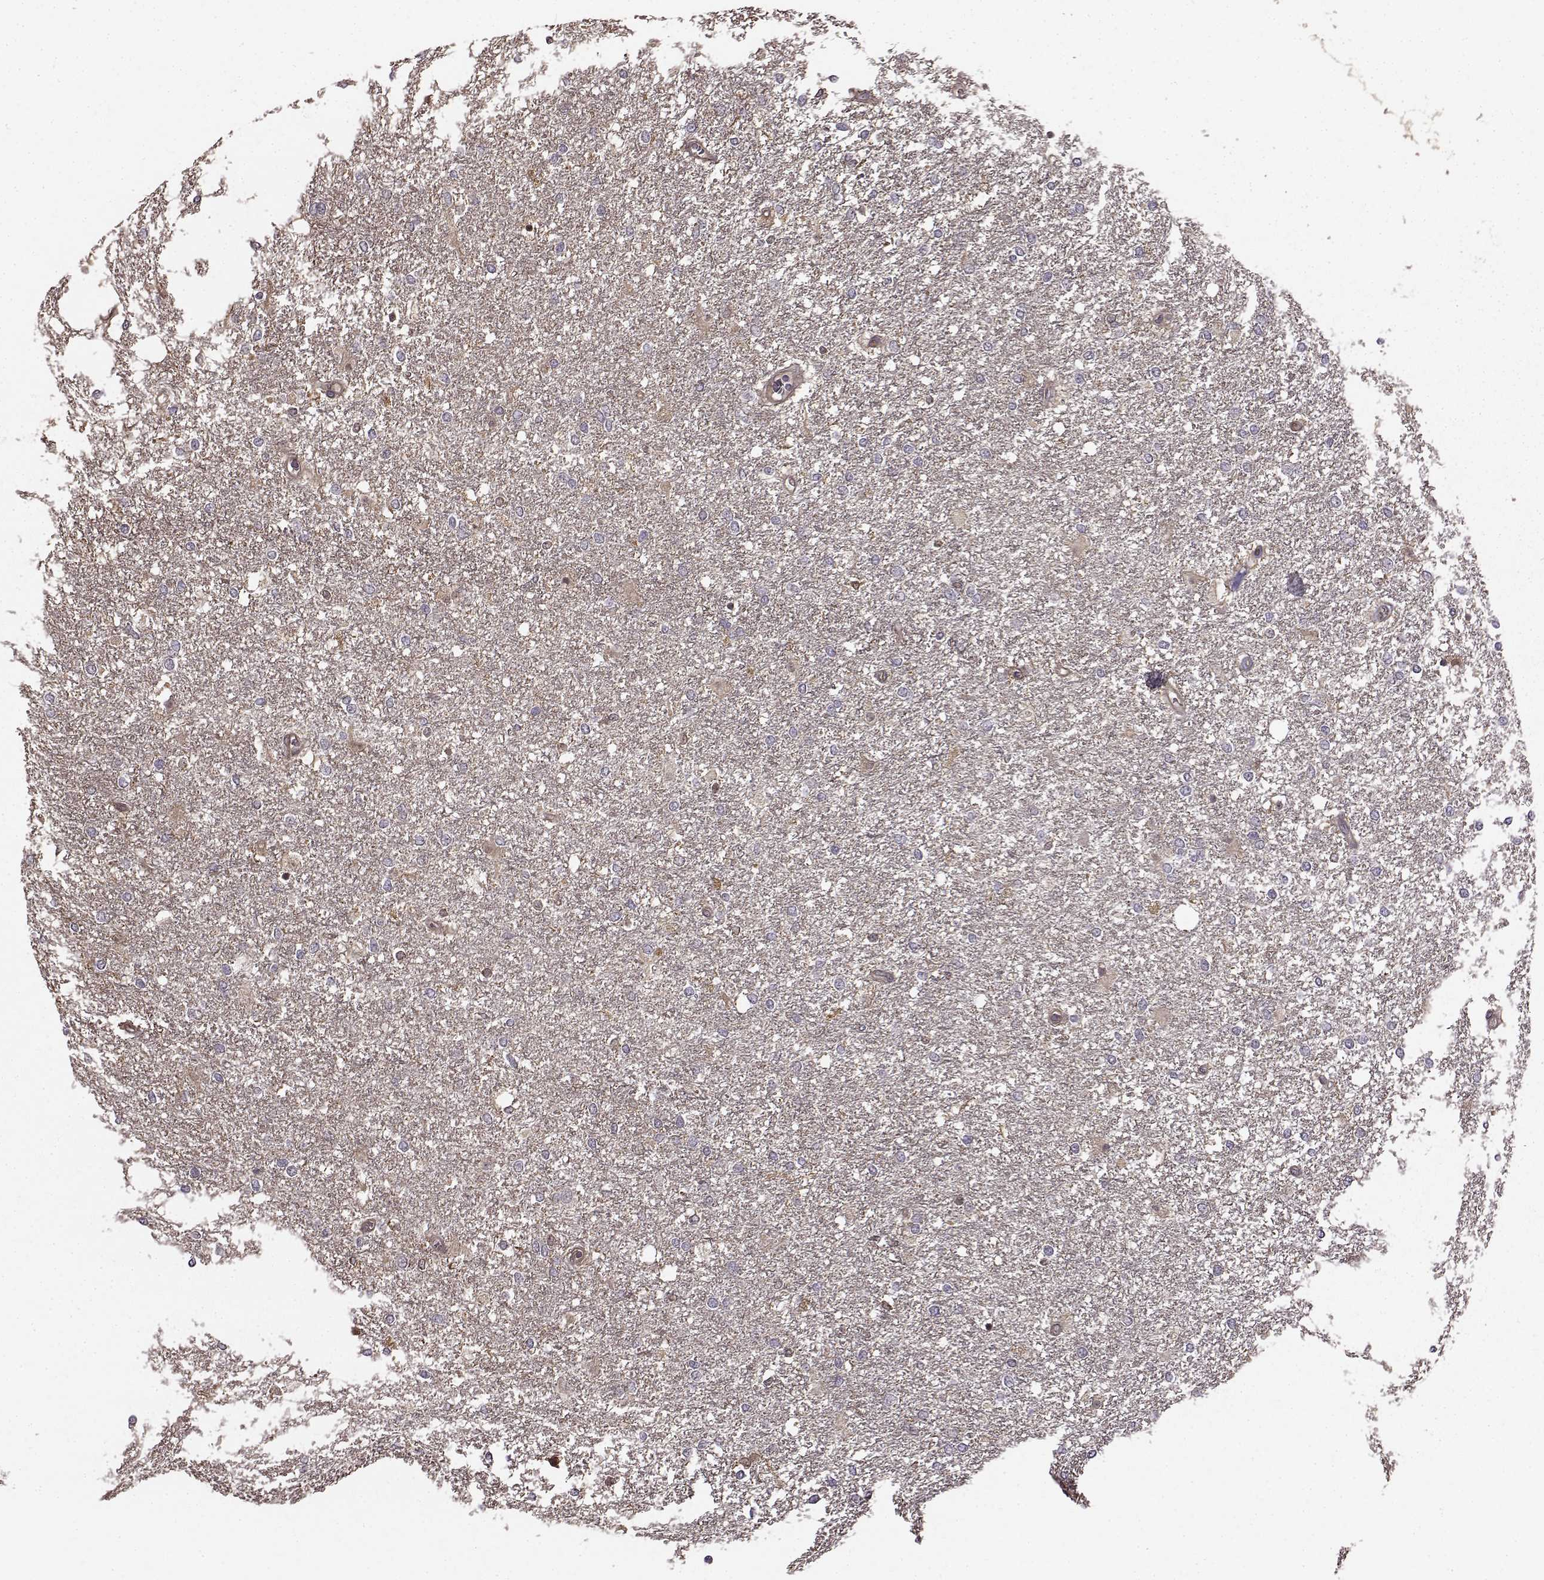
{"staining": {"intensity": "negative", "quantity": "none", "location": "none"}, "tissue": "glioma", "cell_type": "Tumor cells", "image_type": "cancer", "snomed": [{"axis": "morphology", "description": "Glioma, malignant, High grade"}, {"axis": "topography", "description": "Brain"}], "caption": "IHC of malignant glioma (high-grade) displays no staining in tumor cells.", "gene": "NME1-NME2", "patient": {"sex": "female", "age": 61}}